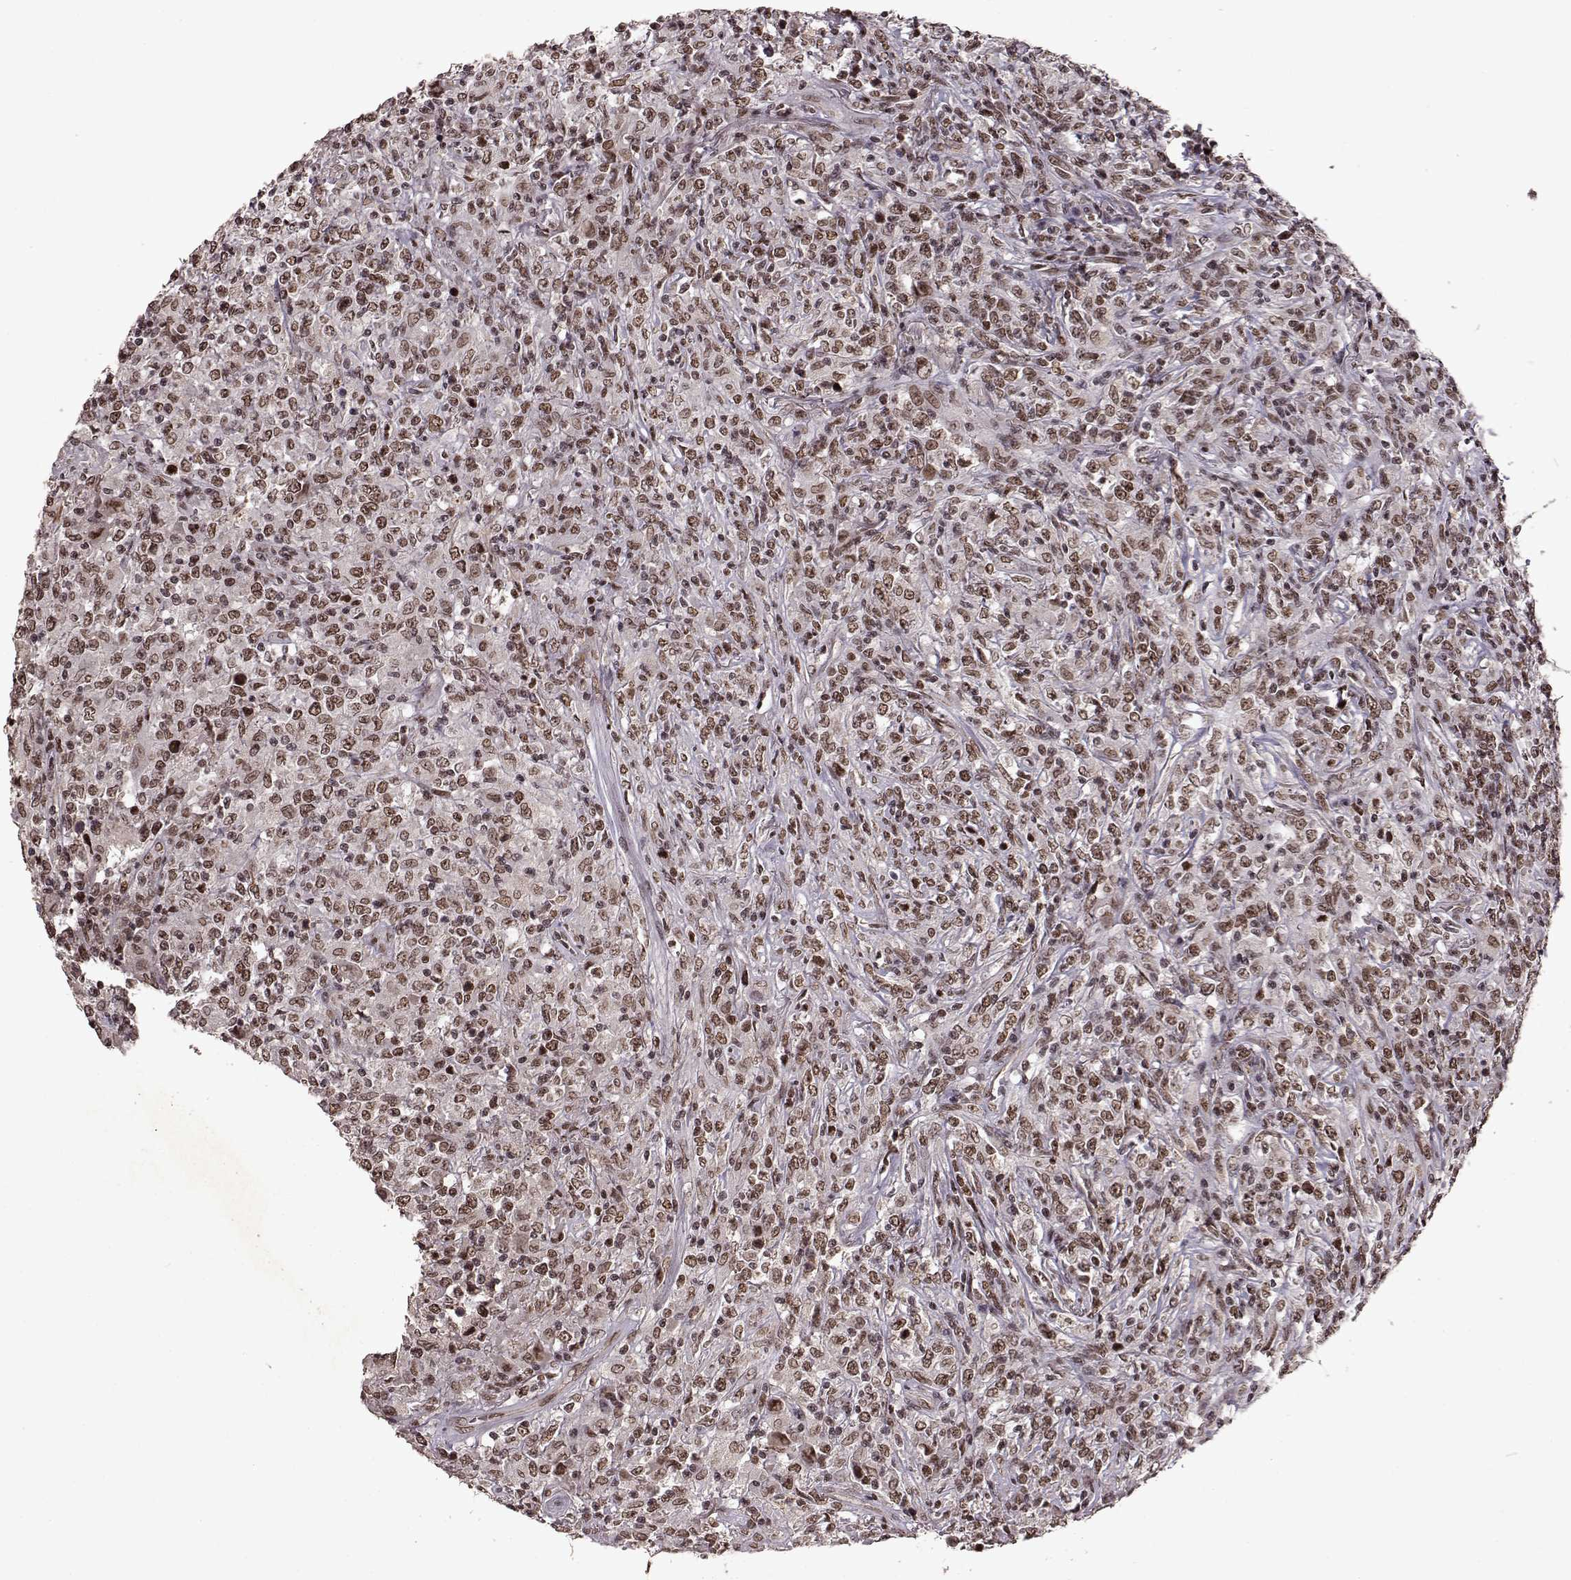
{"staining": {"intensity": "weak", "quantity": ">75%", "location": "nuclear"}, "tissue": "lymphoma", "cell_type": "Tumor cells", "image_type": "cancer", "snomed": [{"axis": "morphology", "description": "Malignant lymphoma, non-Hodgkin's type, High grade"}, {"axis": "topography", "description": "Lung"}], "caption": "Lymphoma stained with a brown dye demonstrates weak nuclear positive staining in about >75% of tumor cells.", "gene": "RRAGD", "patient": {"sex": "male", "age": 79}}